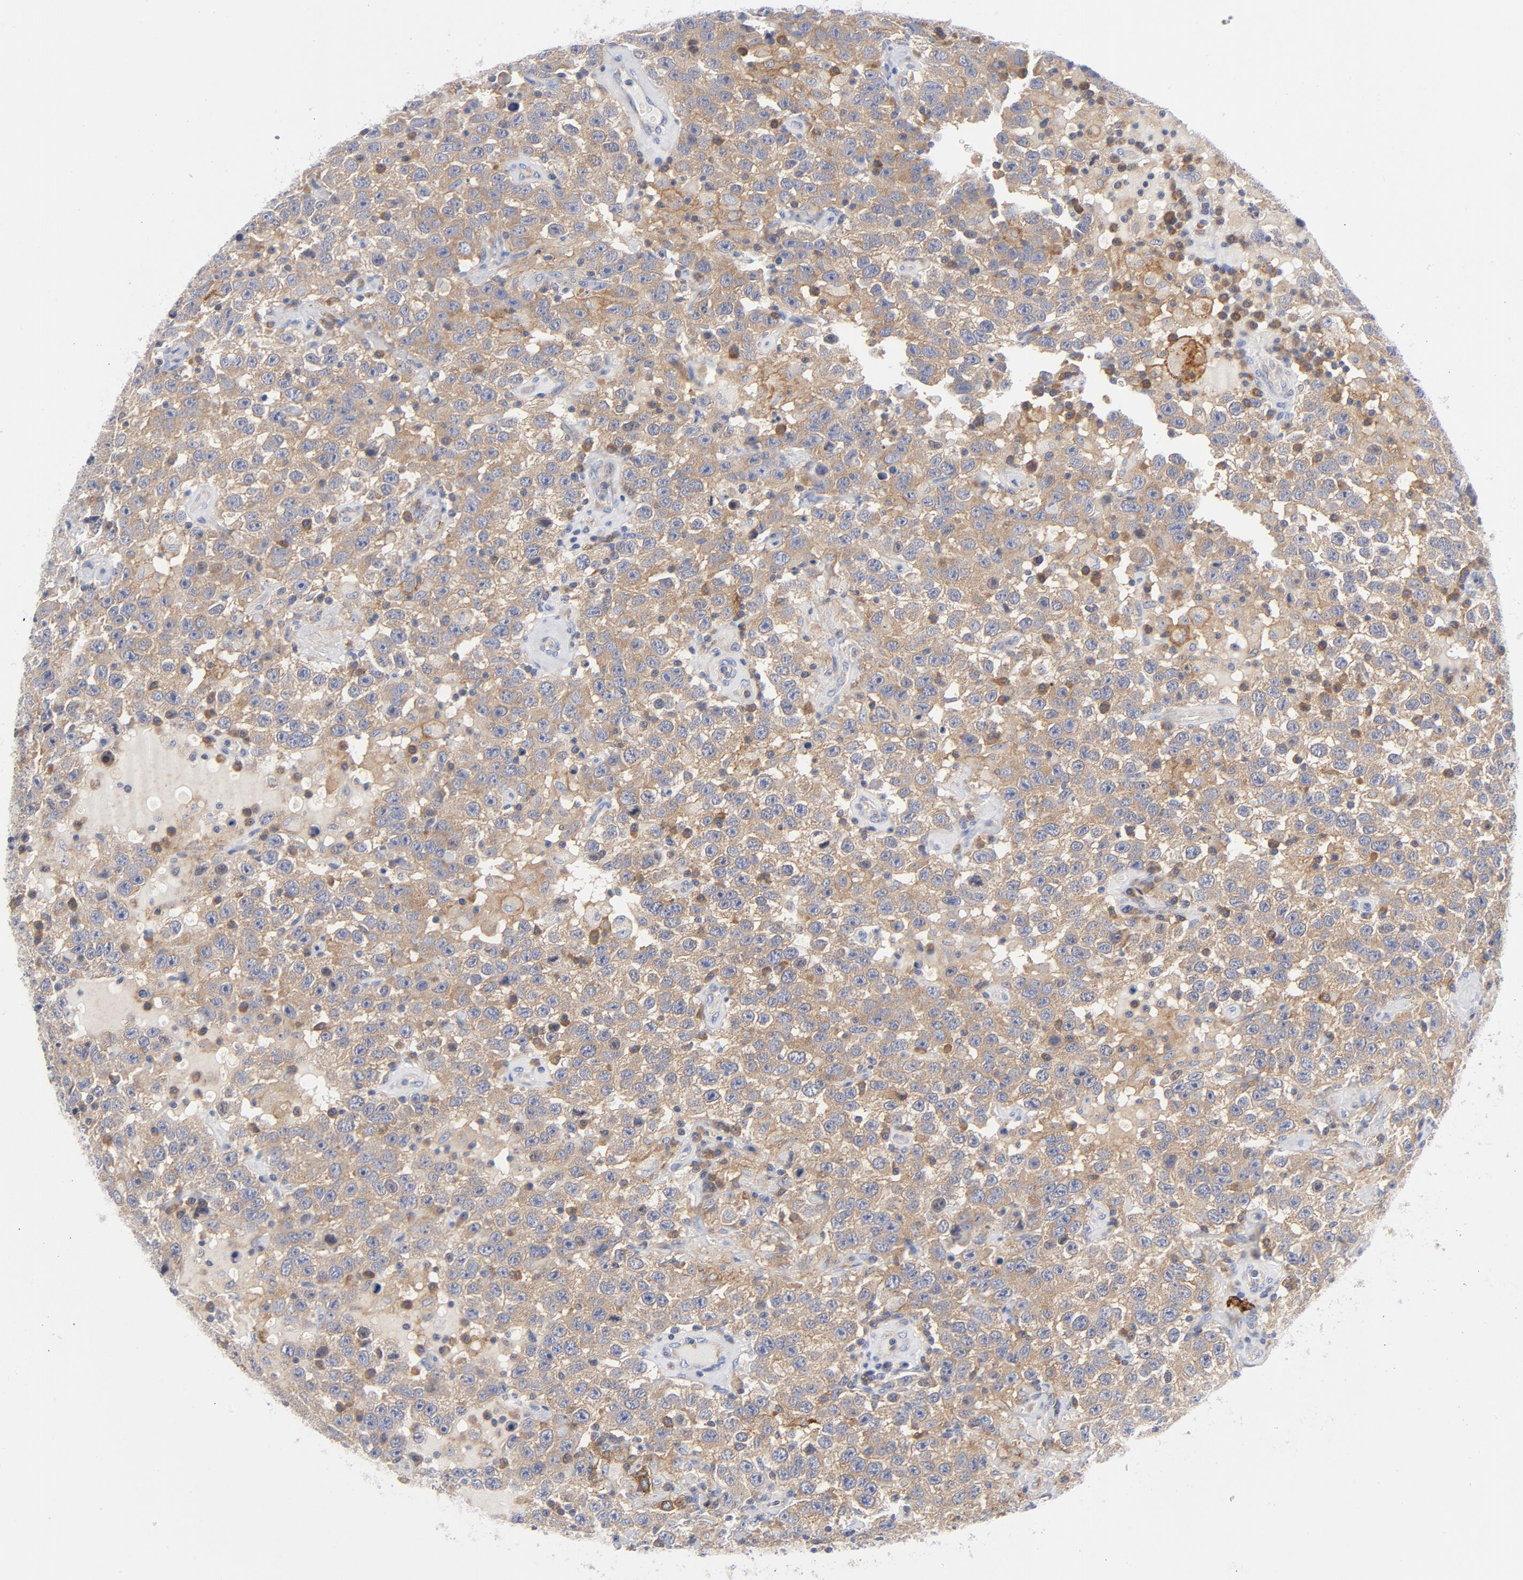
{"staining": {"intensity": "weak", "quantity": ">75%", "location": "cytoplasmic/membranous"}, "tissue": "testis cancer", "cell_type": "Tumor cells", "image_type": "cancer", "snomed": [{"axis": "morphology", "description": "Seminoma, NOS"}, {"axis": "topography", "description": "Testis"}], "caption": "Testis cancer (seminoma) stained for a protein (brown) demonstrates weak cytoplasmic/membranous positive expression in about >75% of tumor cells.", "gene": "CD86", "patient": {"sex": "male", "age": 41}}